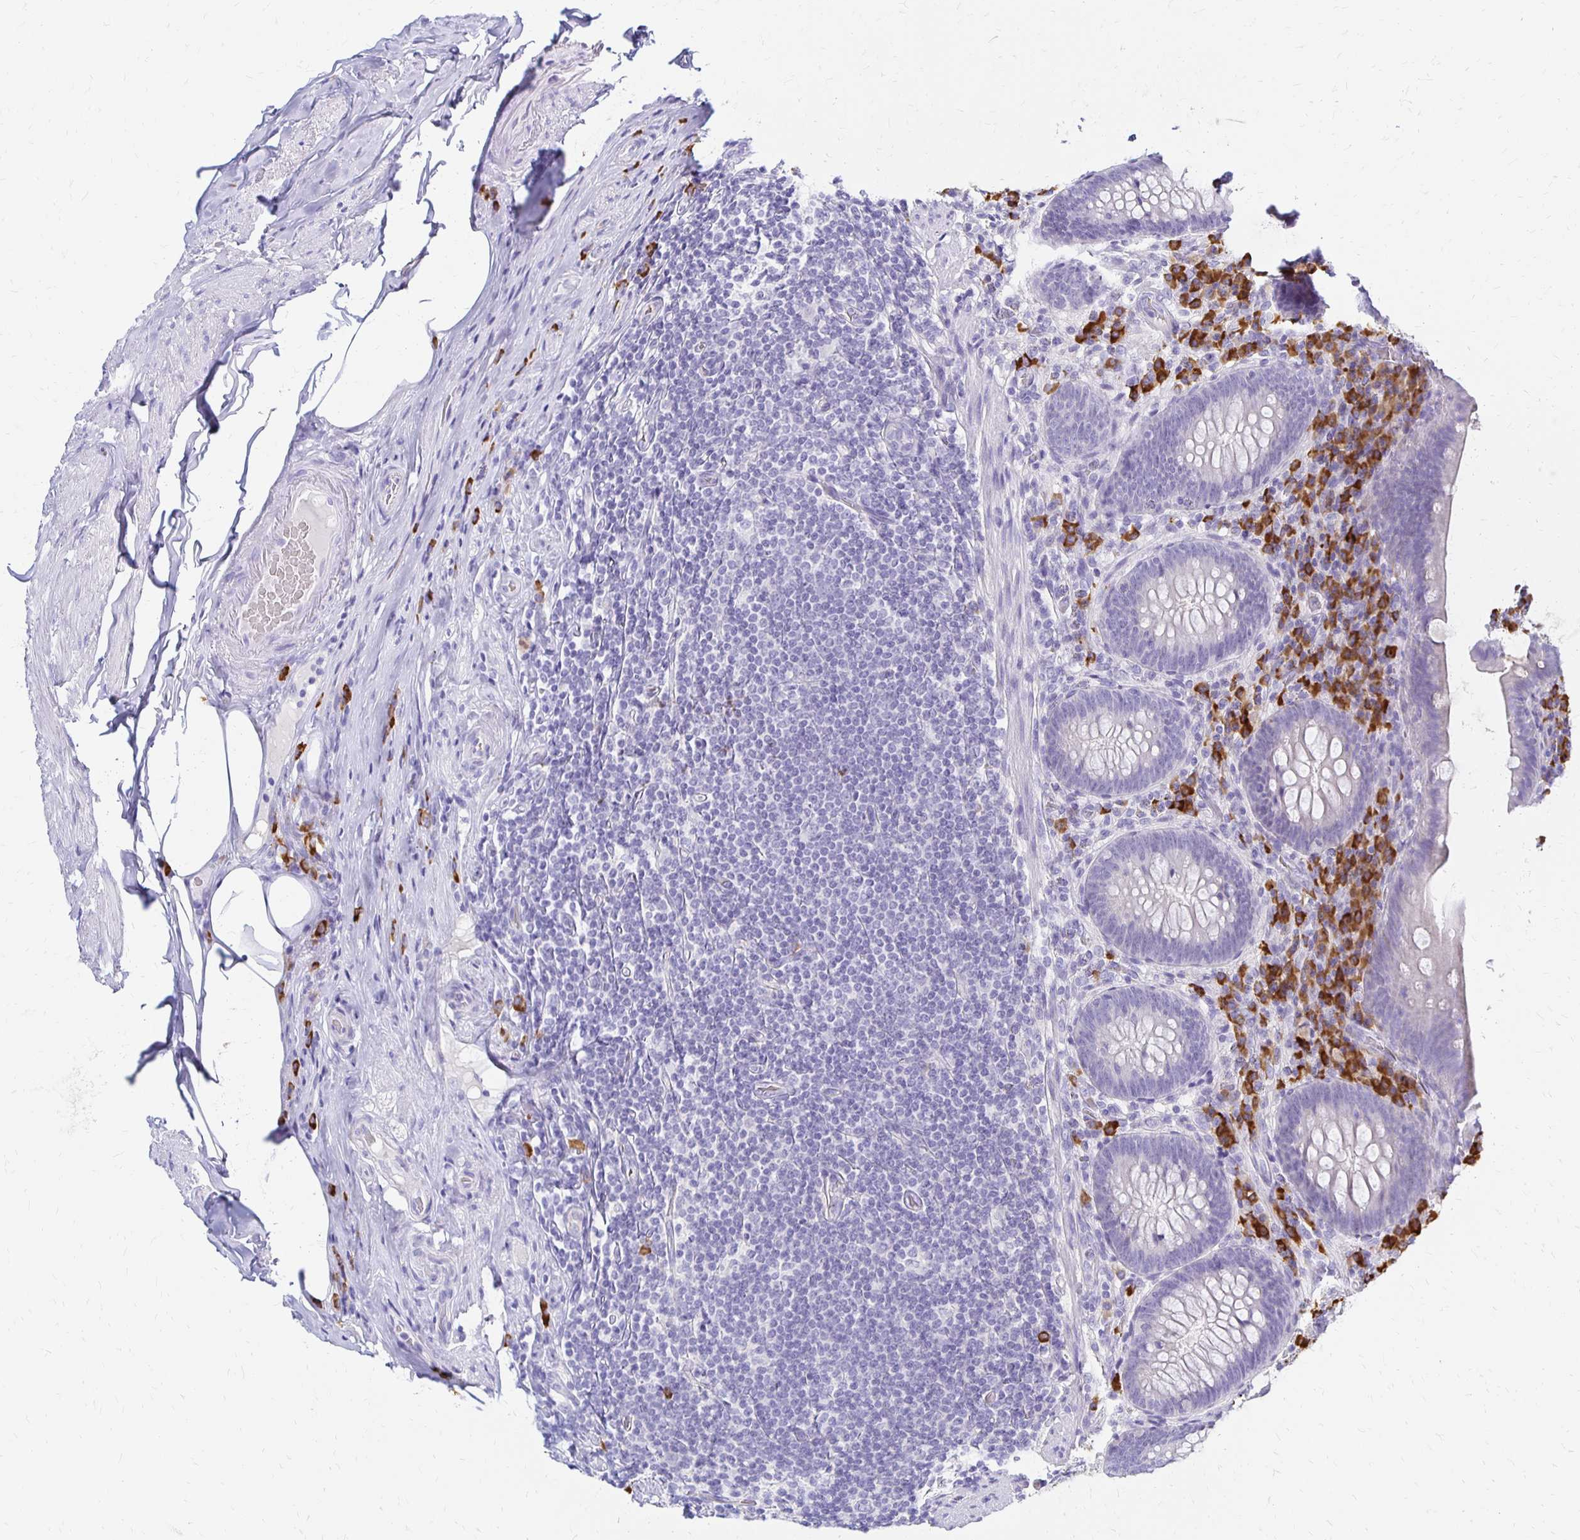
{"staining": {"intensity": "negative", "quantity": "none", "location": "none"}, "tissue": "appendix", "cell_type": "Glandular cells", "image_type": "normal", "snomed": [{"axis": "morphology", "description": "Normal tissue, NOS"}, {"axis": "topography", "description": "Appendix"}], "caption": "Immunohistochemistry micrograph of unremarkable appendix: human appendix stained with DAB displays no significant protein staining in glandular cells.", "gene": "FNTB", "patient": {"sex": "male", "age": 71}}